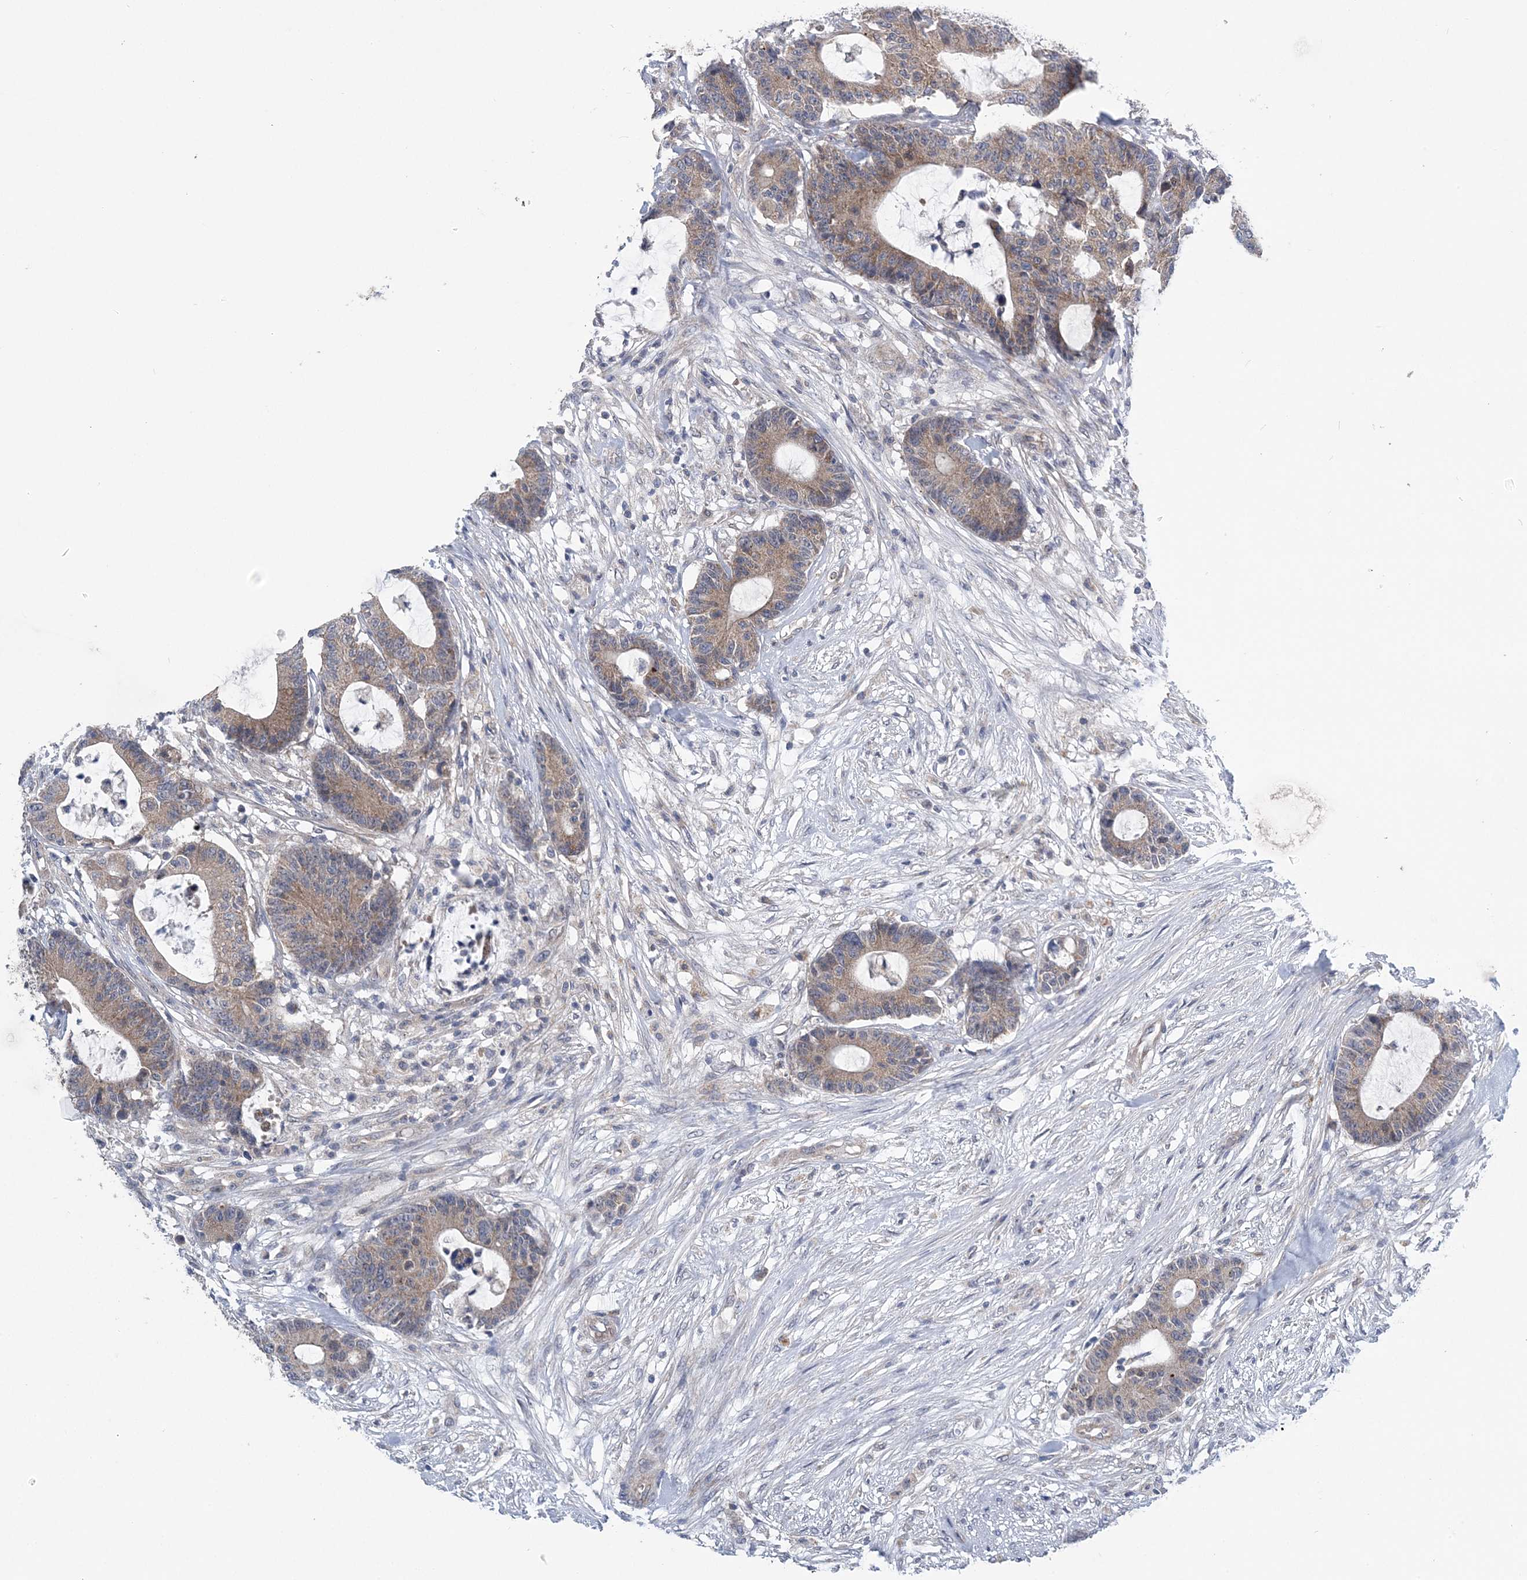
{"staining": {"intensity": "weak", "quantity": ">75%", "location": "cytoplasmic/membranous"}, "tissue": "colorectal cancer", "cell_type": "Tumor cells", "image_type": "cancer", "snomed": [{"axis": "morphology", "description": "Adenocarcinoma, NOS"}, {"axis": "topography", "description": "Colon"}], "caption": "Immunohistochemistry of colorectal cancer displays low levels of weak cytoplasmic/membranous expression in about >75% of tumor cells. Using DAB (brown) and hematoxylin (blue) stains, captured at high magnification using brightfield microscopy.", "gene": "COPE", "patient": {"sex": "female", "age": 84}}